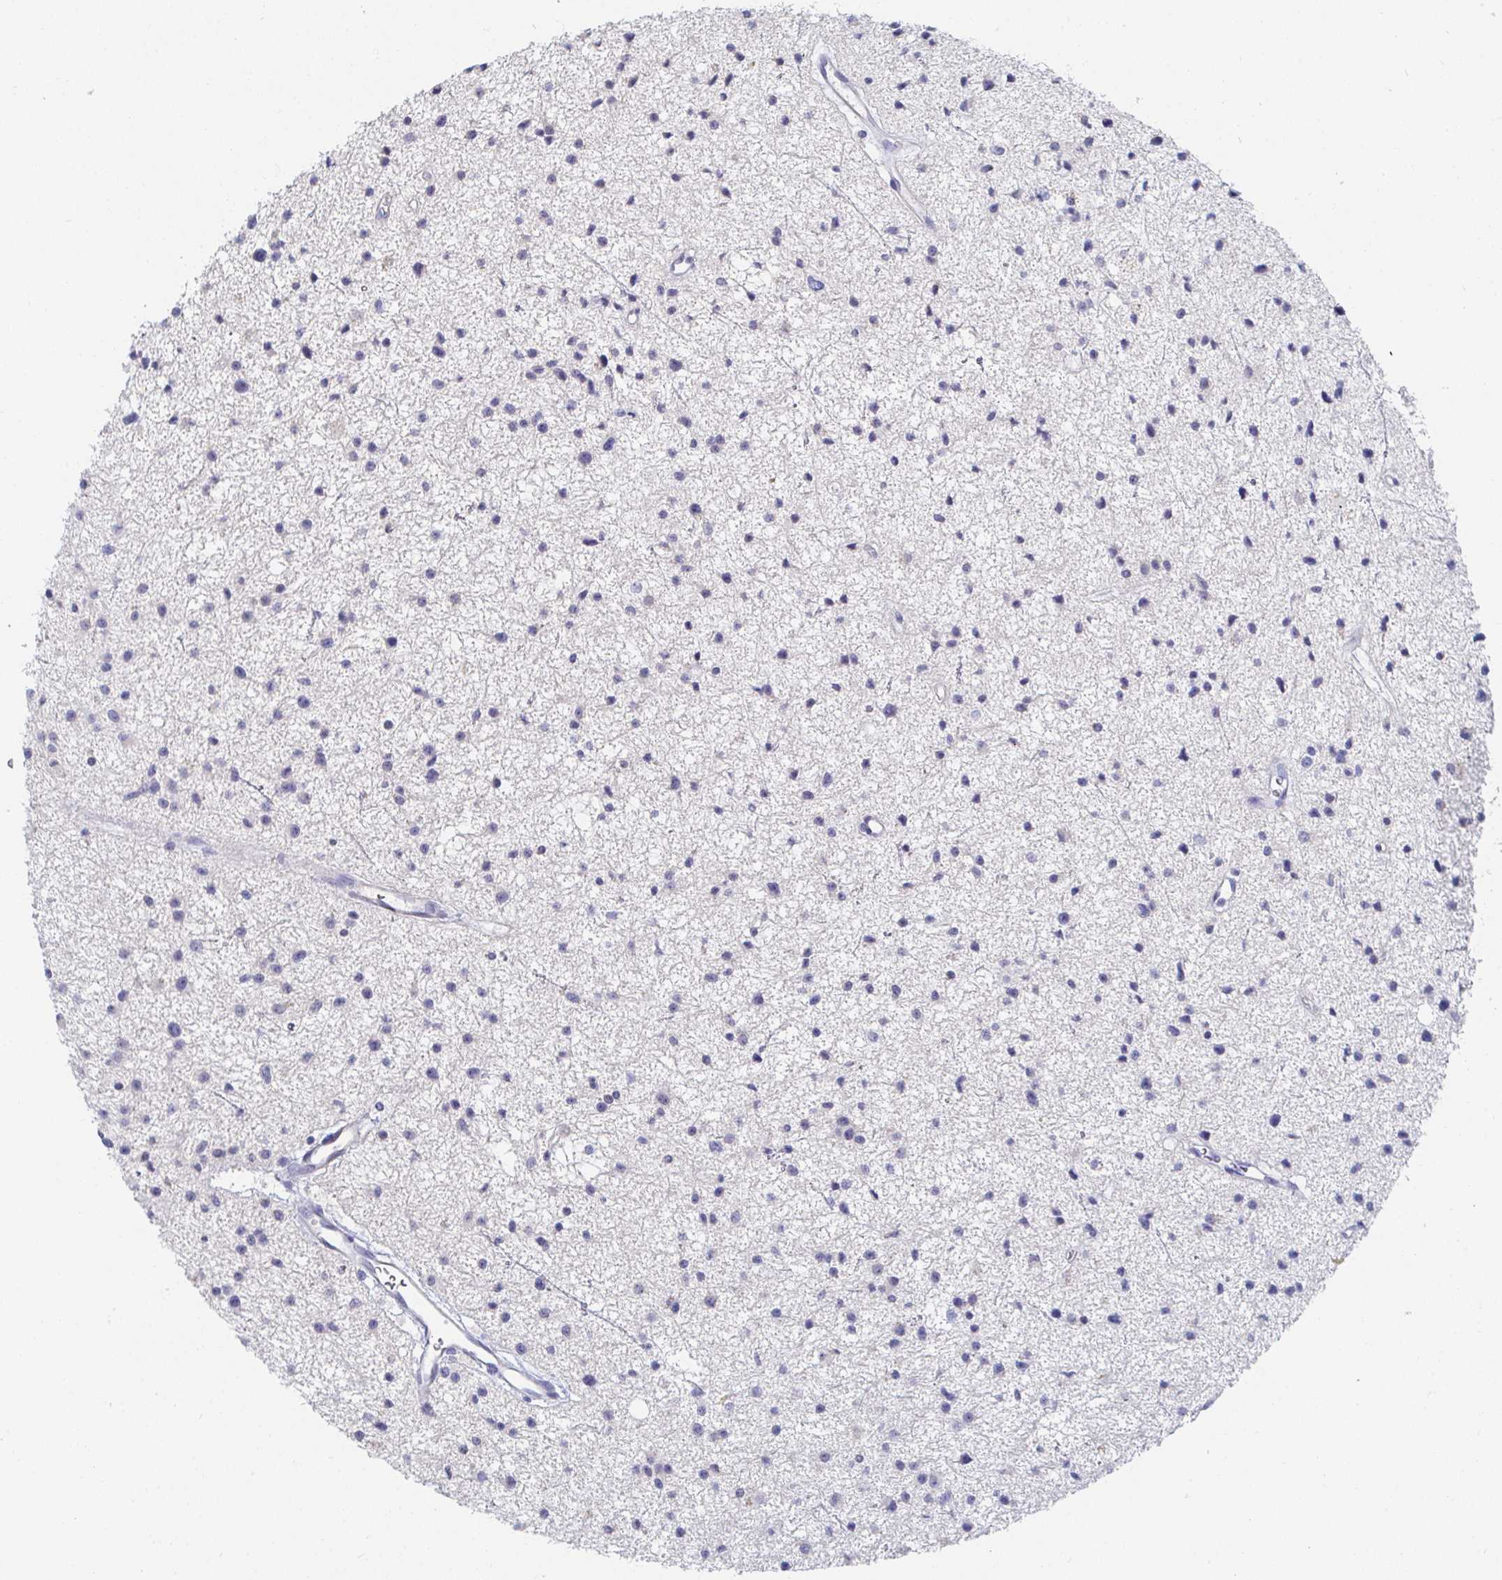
{"staining": {"intensity": "negative", "quantity": "none", "location": "none"}, "tissue": "glioma", "cell_type": "Tumor cells", "image_type": "cancer", "snomed": [{"axis": "morphology", "description": "Glioma, malignant, Low grade"}, {"axis": "topography", "description": "Brain"}], "caption": "This is a image of IHC staining of malignant glioma (low-grade), which shows no positivity in tumor cells.", "gene": "PDE6B", "patient": {"sex": "male", "age": 43}}